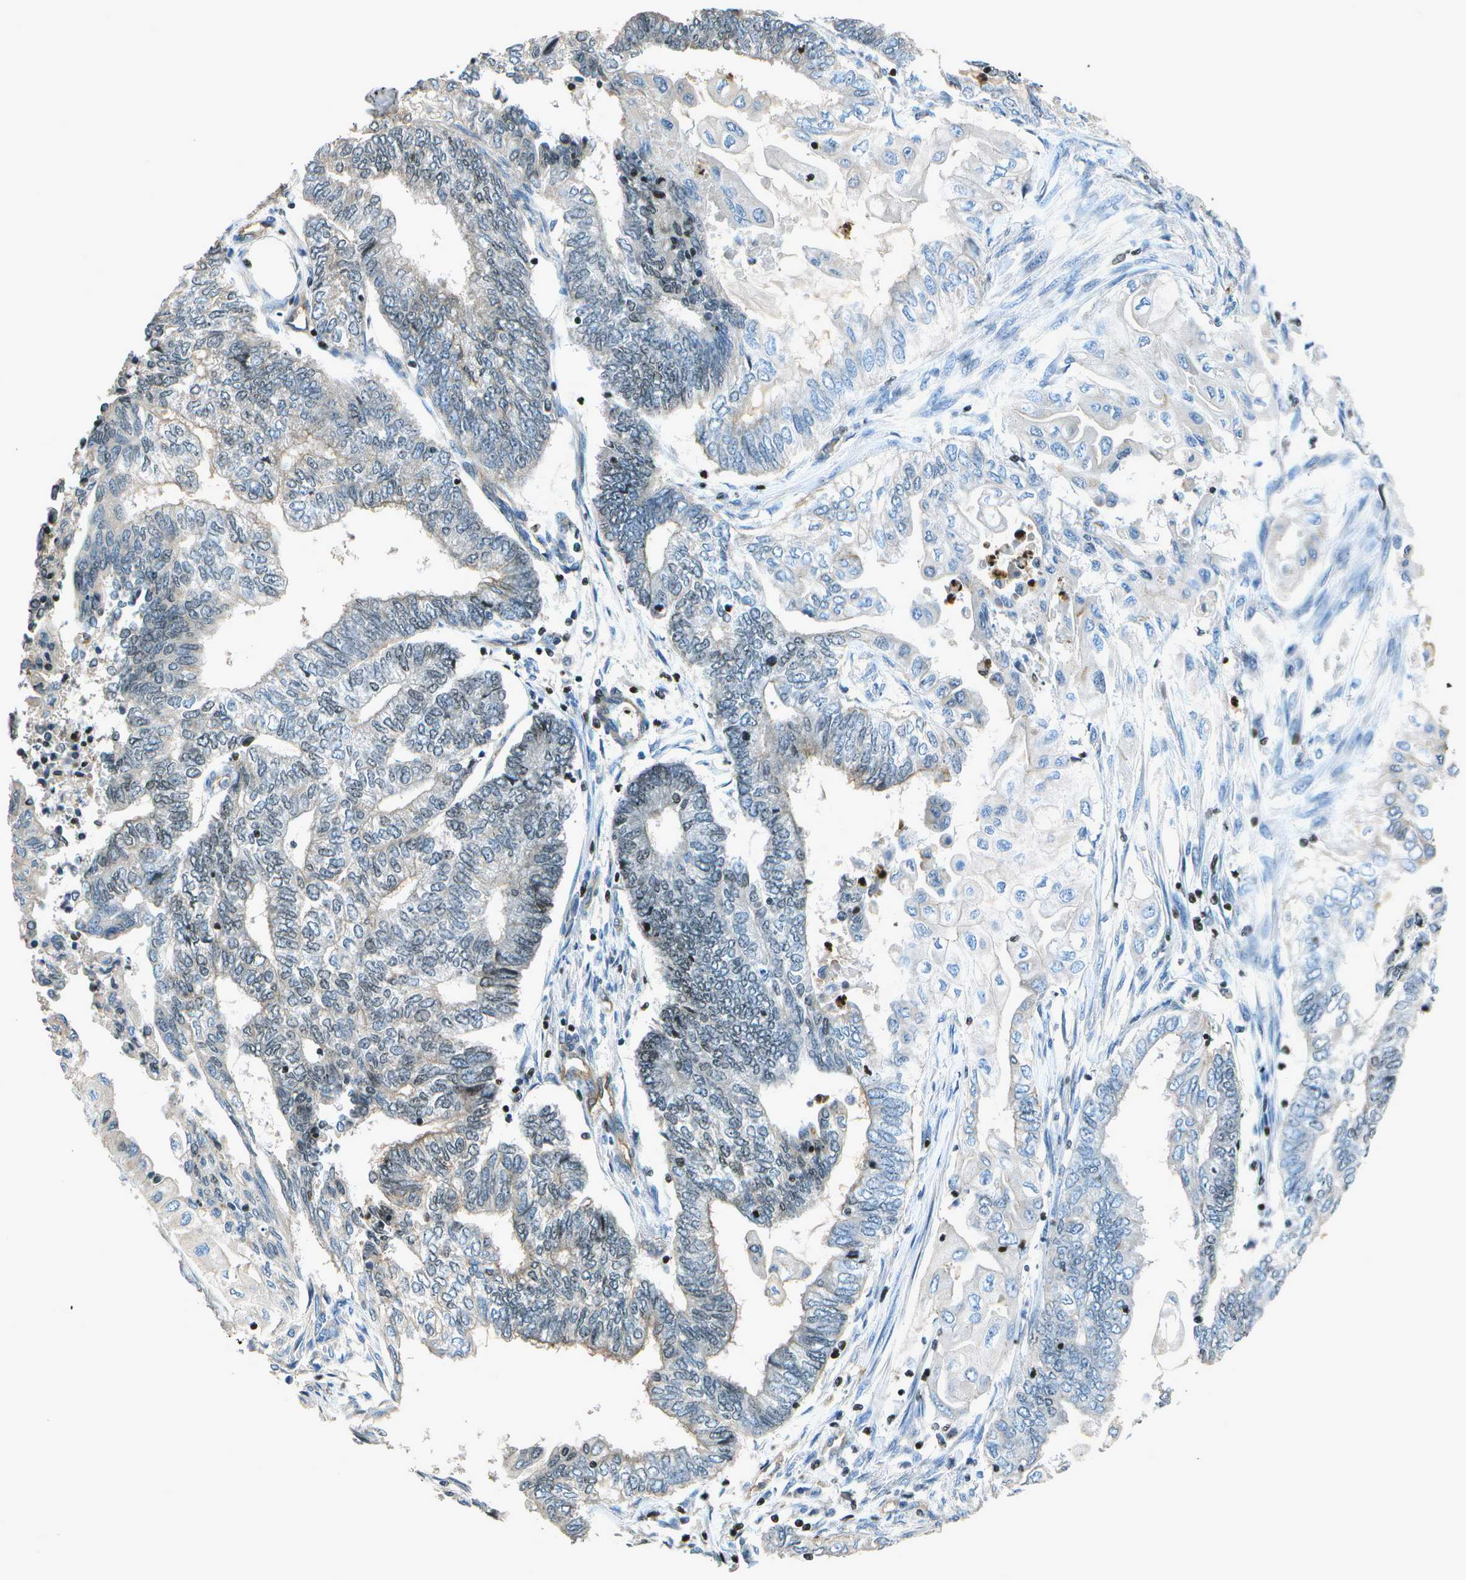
{"staining": {"intensity": "moderate", "quantity": "<25%", "location": "nuclear"}, "tissue": "endometrial cancer", "cell_type": "Tumor cells", "image_type": "cancer", "snomed": [{"axis": "morphology", "description": "Adenocarcinoma, NOS"}, {"axis": "topography", "description": "Uterus"}, {"axis": "topography", "description": "Endometrium"}], "caption": "Adenocarcinoma (endometrial) stained with DAB (3,3'-diaminobenzidine) immunohistochemistry reveals low levels of moderate nuclear positivity in approximately <25% of tumor cells.", "gene": "PDLIM1", "patient": {"sex": "female", "age": 70}}